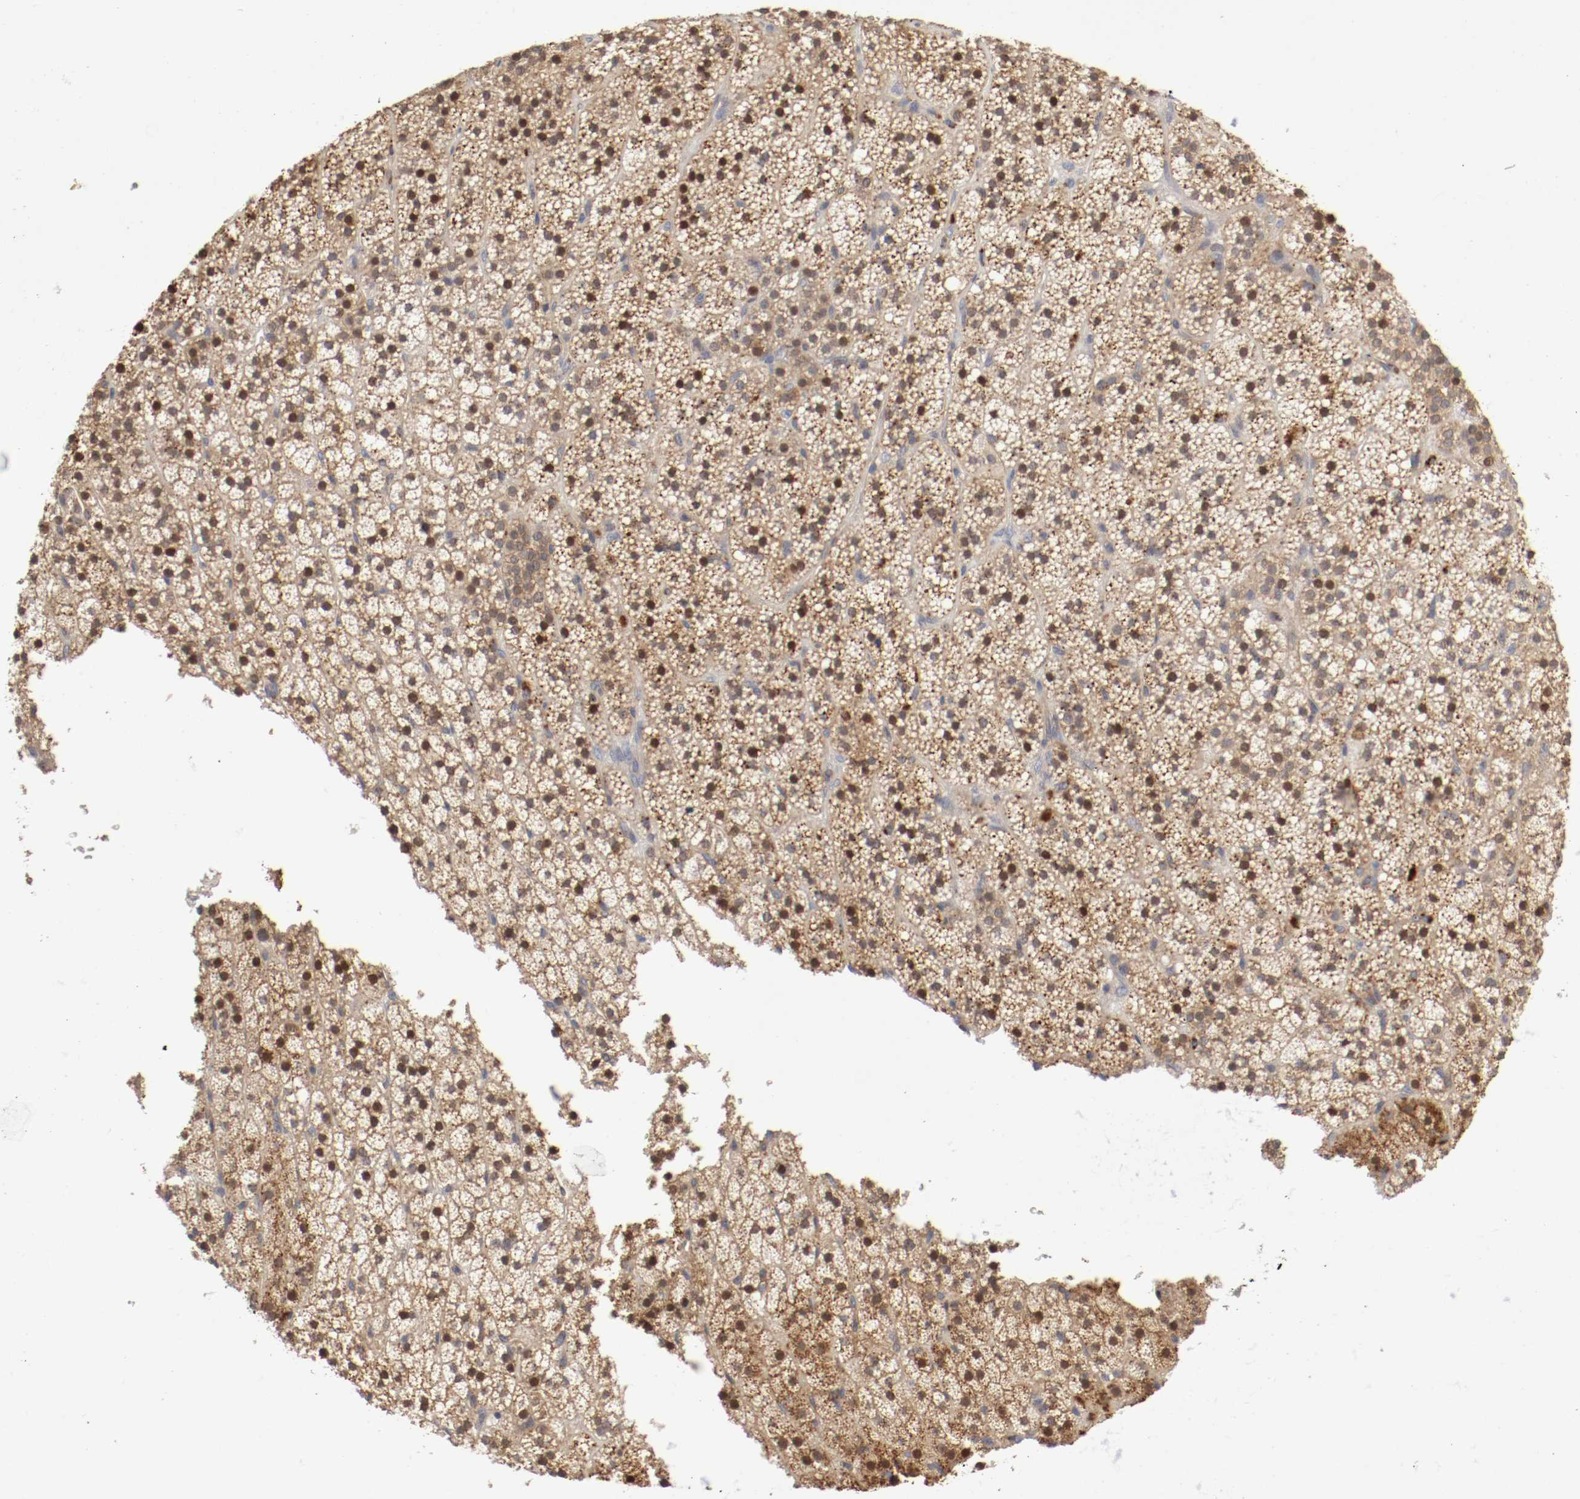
{"staining": {"intensity": "strong", "quantity": ">75%", "location": "cytoplasmic/membranous"}, "tissue": "adrenal gland", "cell_type": "Glandular cells", "image_type": "normal", "snomed": [{"axis": "morphology", "description": "Normal tissue, NOS"}, {"axis": "topography", "description": "Adrenal gland"}], "caption": "Protein expression by immunohistochemistry demonstrates strong cytoplasmic/membranous positivity in about >75% of glandular cells in normal adrenal gland.", "gene": "REN", "patient": {"sex": "male", "age": 35}}